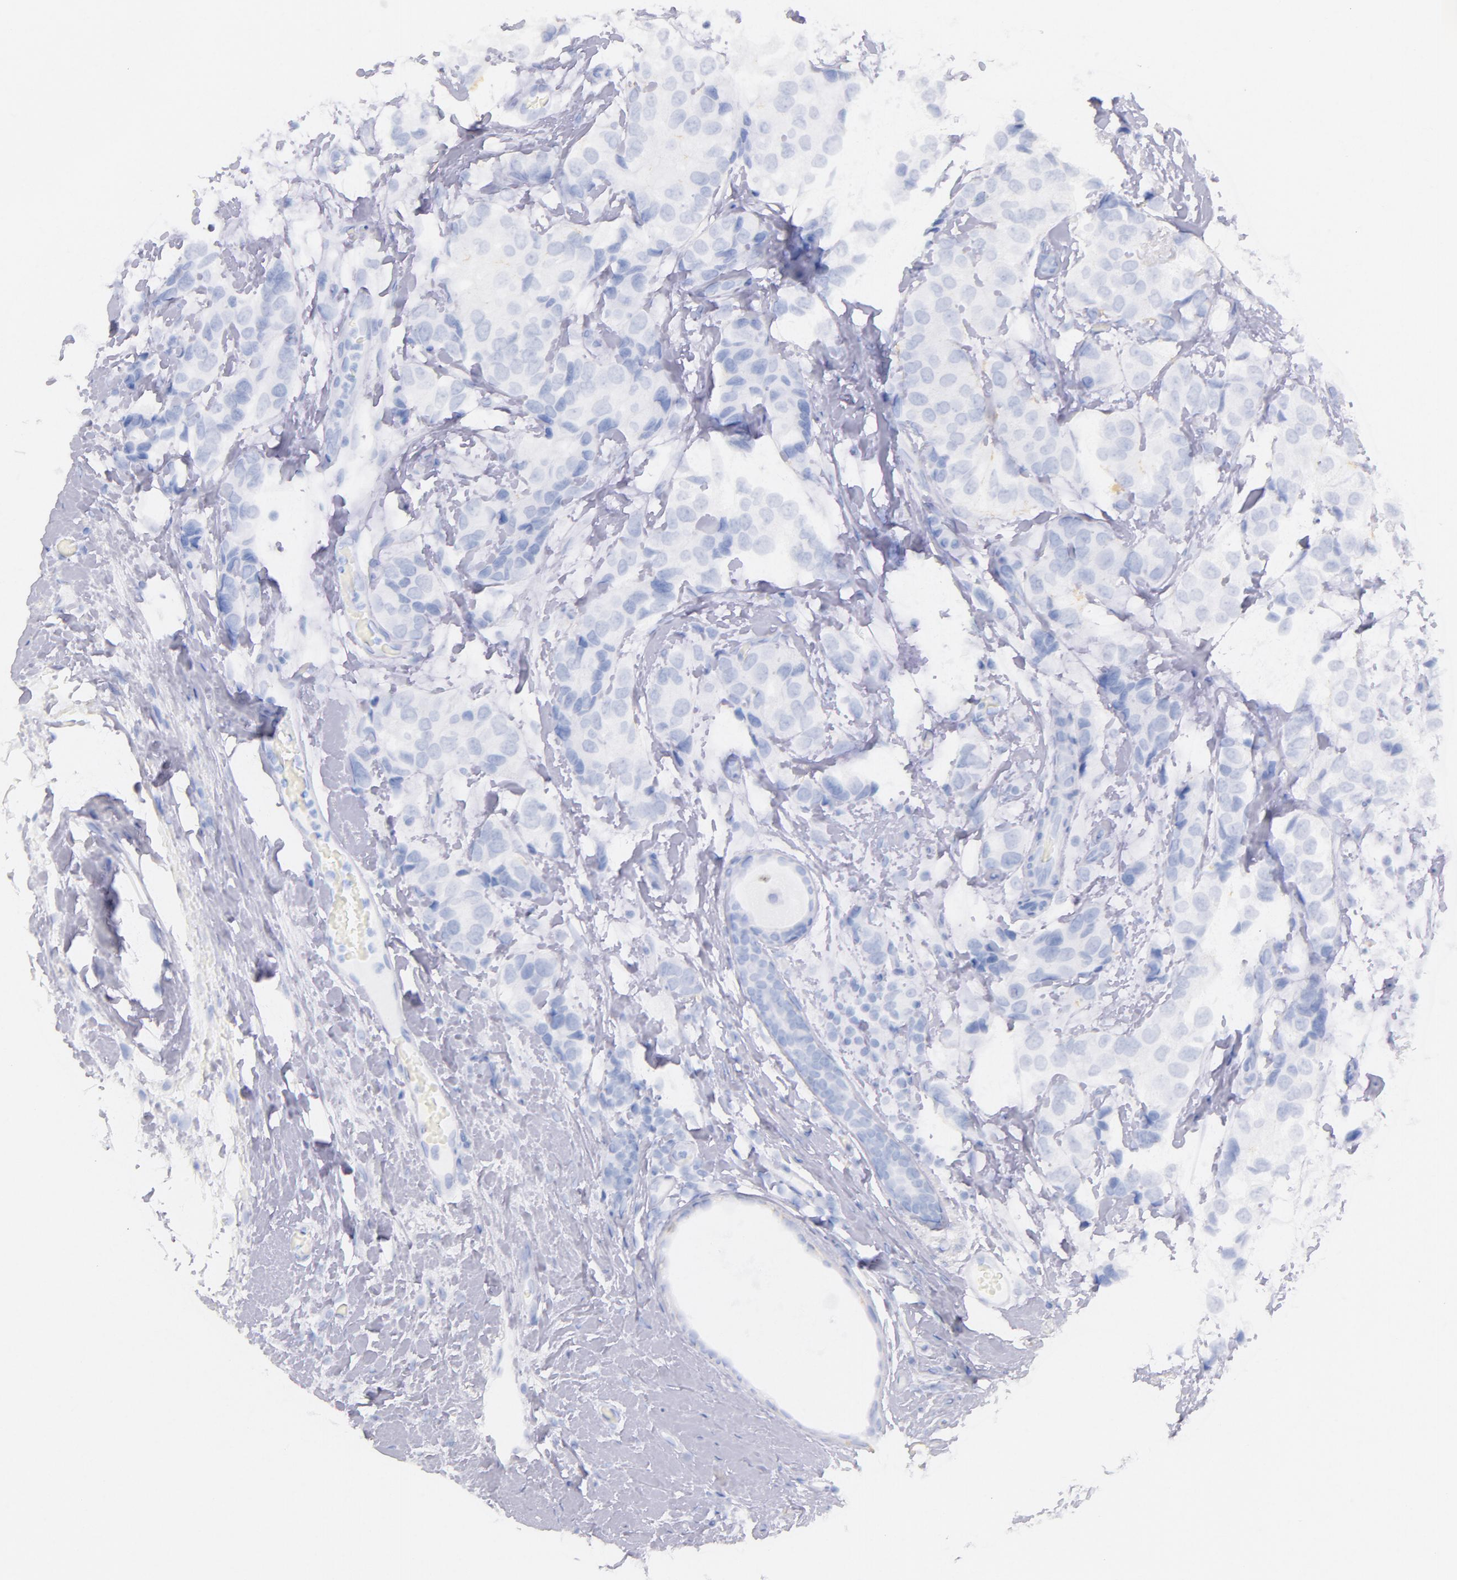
{"staining": {"intensity": "negative", "quantity": "none", "location": "none"}, "tissue": "breast cancer", "cell_type": "Tumor cells", "image_type": "cancer", "snomed": [{"axis": "morphology", "description": "Duct carcinoma"}, {"axis": "topography", "description": "Breast"}], "caption": "DAB immunohistochemical staining of breast infiltrating ductal carcinoma shows no significant positivity in tumor cells.", "gene": "CD44", "patient": {"sex": "female", "age": 68}}